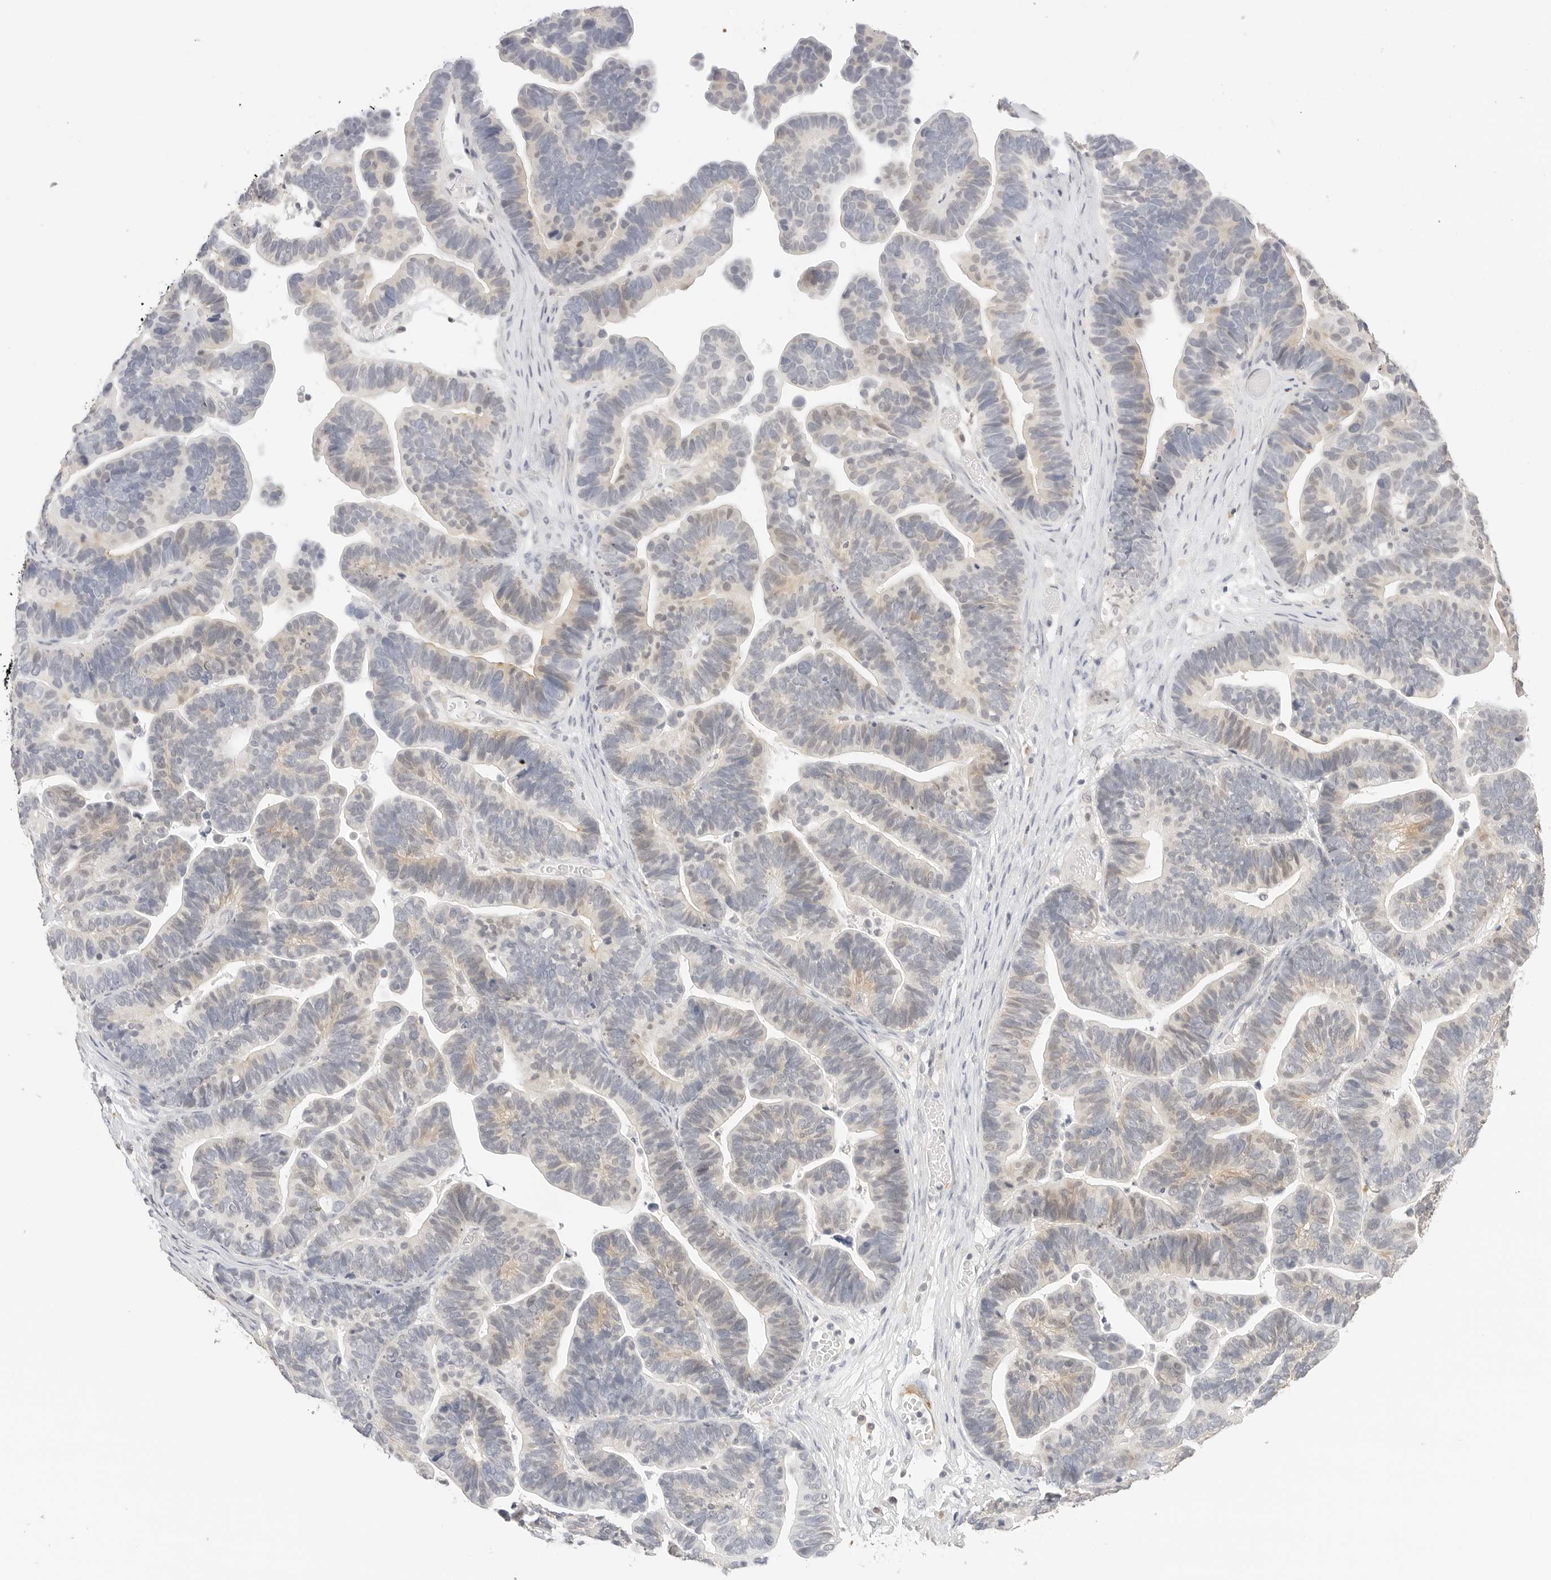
{"staining": {"intensity": "weak", "quantity": "<25%", "location": "cytoplasmic/membranous"}, "tissue": "ovarian cancer", "cell_type": "Tumor cells", "image_type": "cancer", "snomed": [{"axis": "morphology", "description": "Cystadenocarcinoma, serous, NOS"}, {"axis": "topography", "description": "Ovary"}], "caption": "This is a histopathology image of IHC staining of serous cystadenocarcinoma (ovarian), which shows no positivity in tumor cells. The staining was performed using DAB (3,3'-diaminobenzidine) to visualize the protein expression in brown, while the nuclei were stained in blue with hematoxylin (Magnification: 20x).", "gene": "PCDH19", "patient": {"sex": "female", "age": 56}}